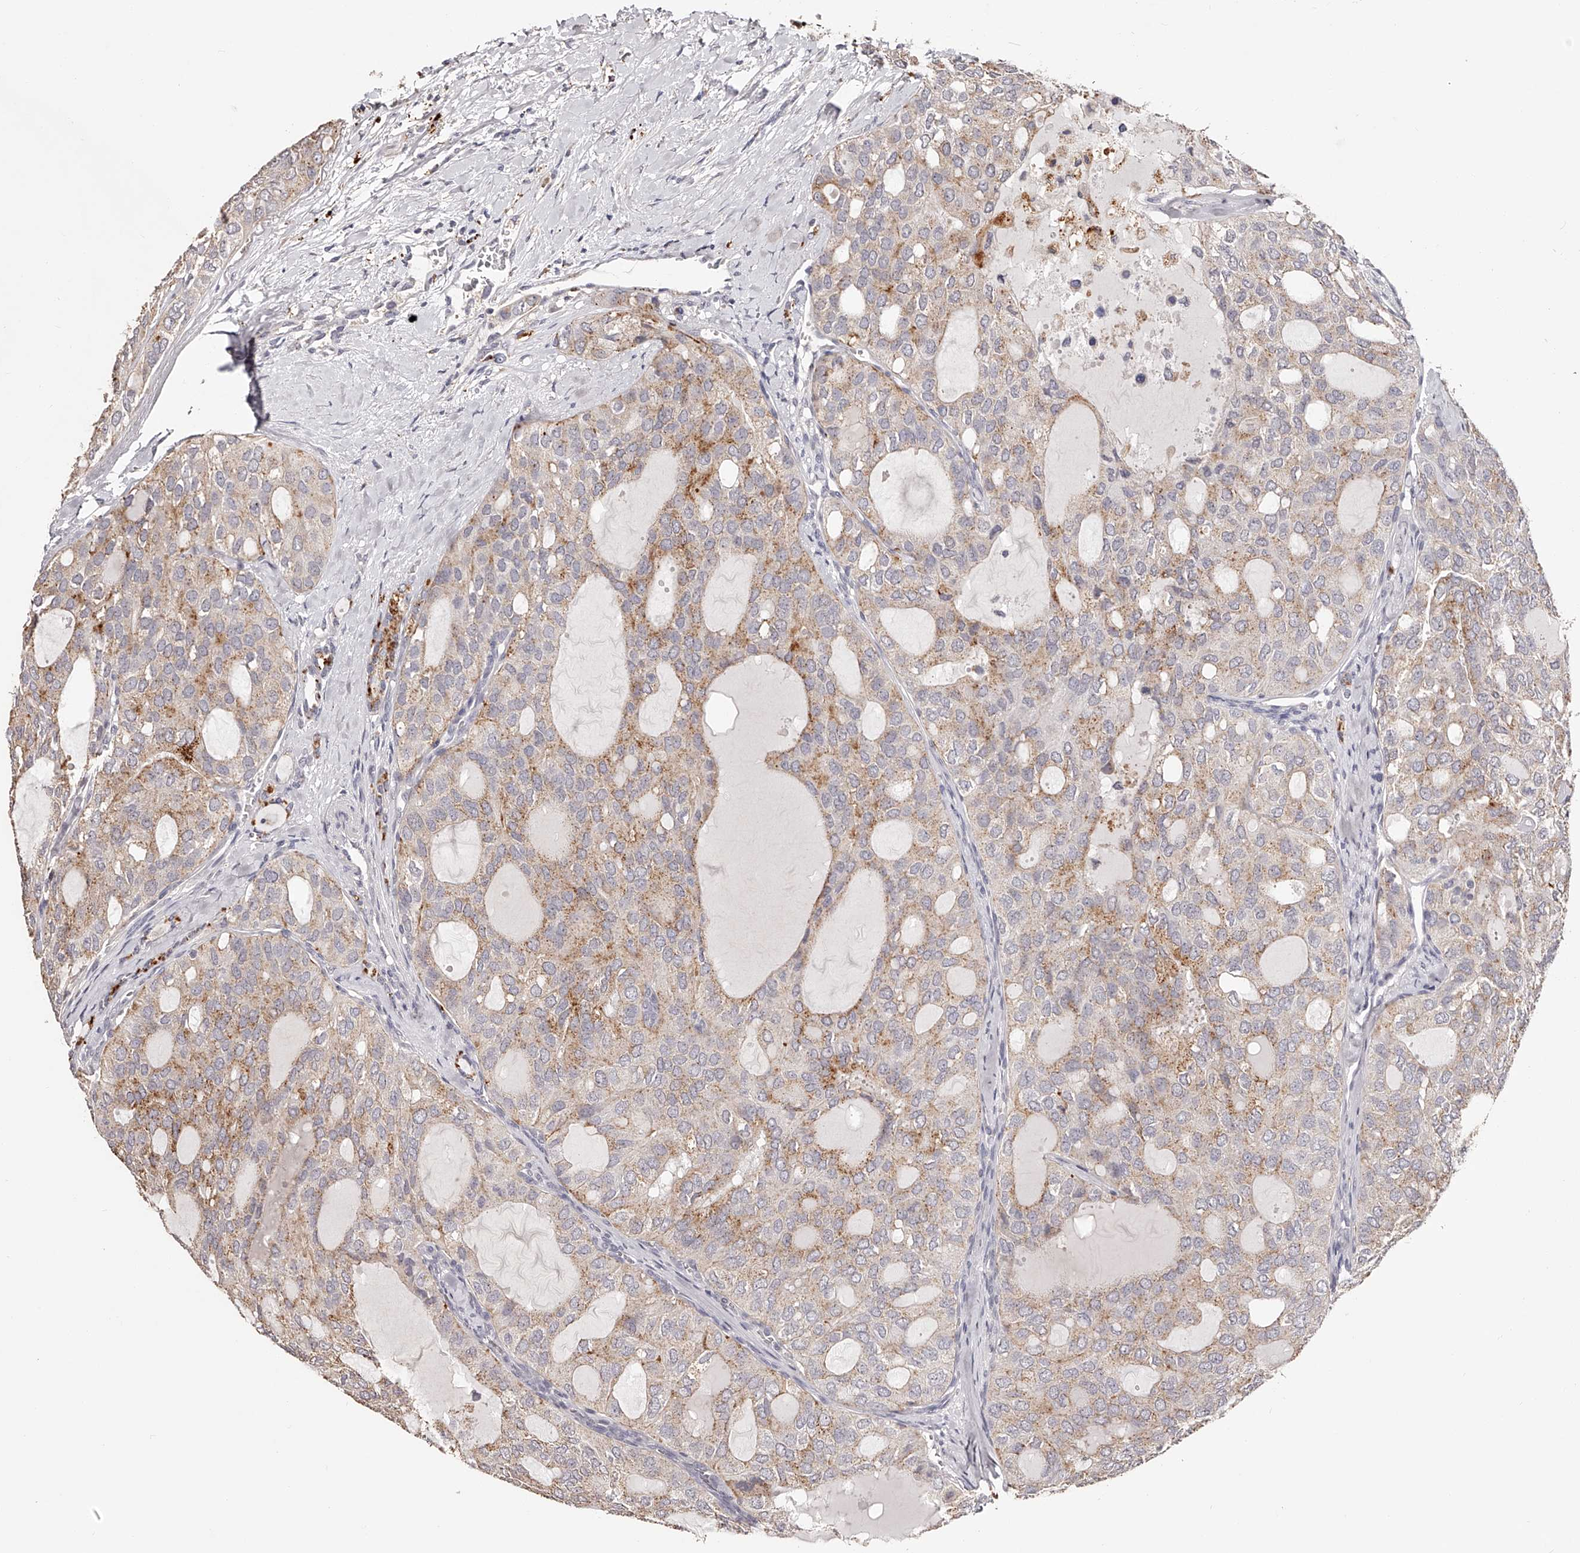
{"staining": {"intensity": "moderate", "quantity": "25%-75%", "location": "cytoplasmic/membranous"}, "tissue": "thyroid cancer", "cell_type": "Tumor cells", "image_type": "cancer", "snomed": [{"axis": "morphology", "description": "Follicular adenoma carcinoma, NOS"}, {"axis": "topography", "description": "Thyroid gland"}], "caption": "Human follicular adenoma carcinoma (thyroid) stained with a brown dye demonstrates moderate cytoplasmic/membranous positive expression in approximately 25%-75% of tumor cells.", "gene": "SLC35D3", "patient": {"sex": "male", "age": 75}}